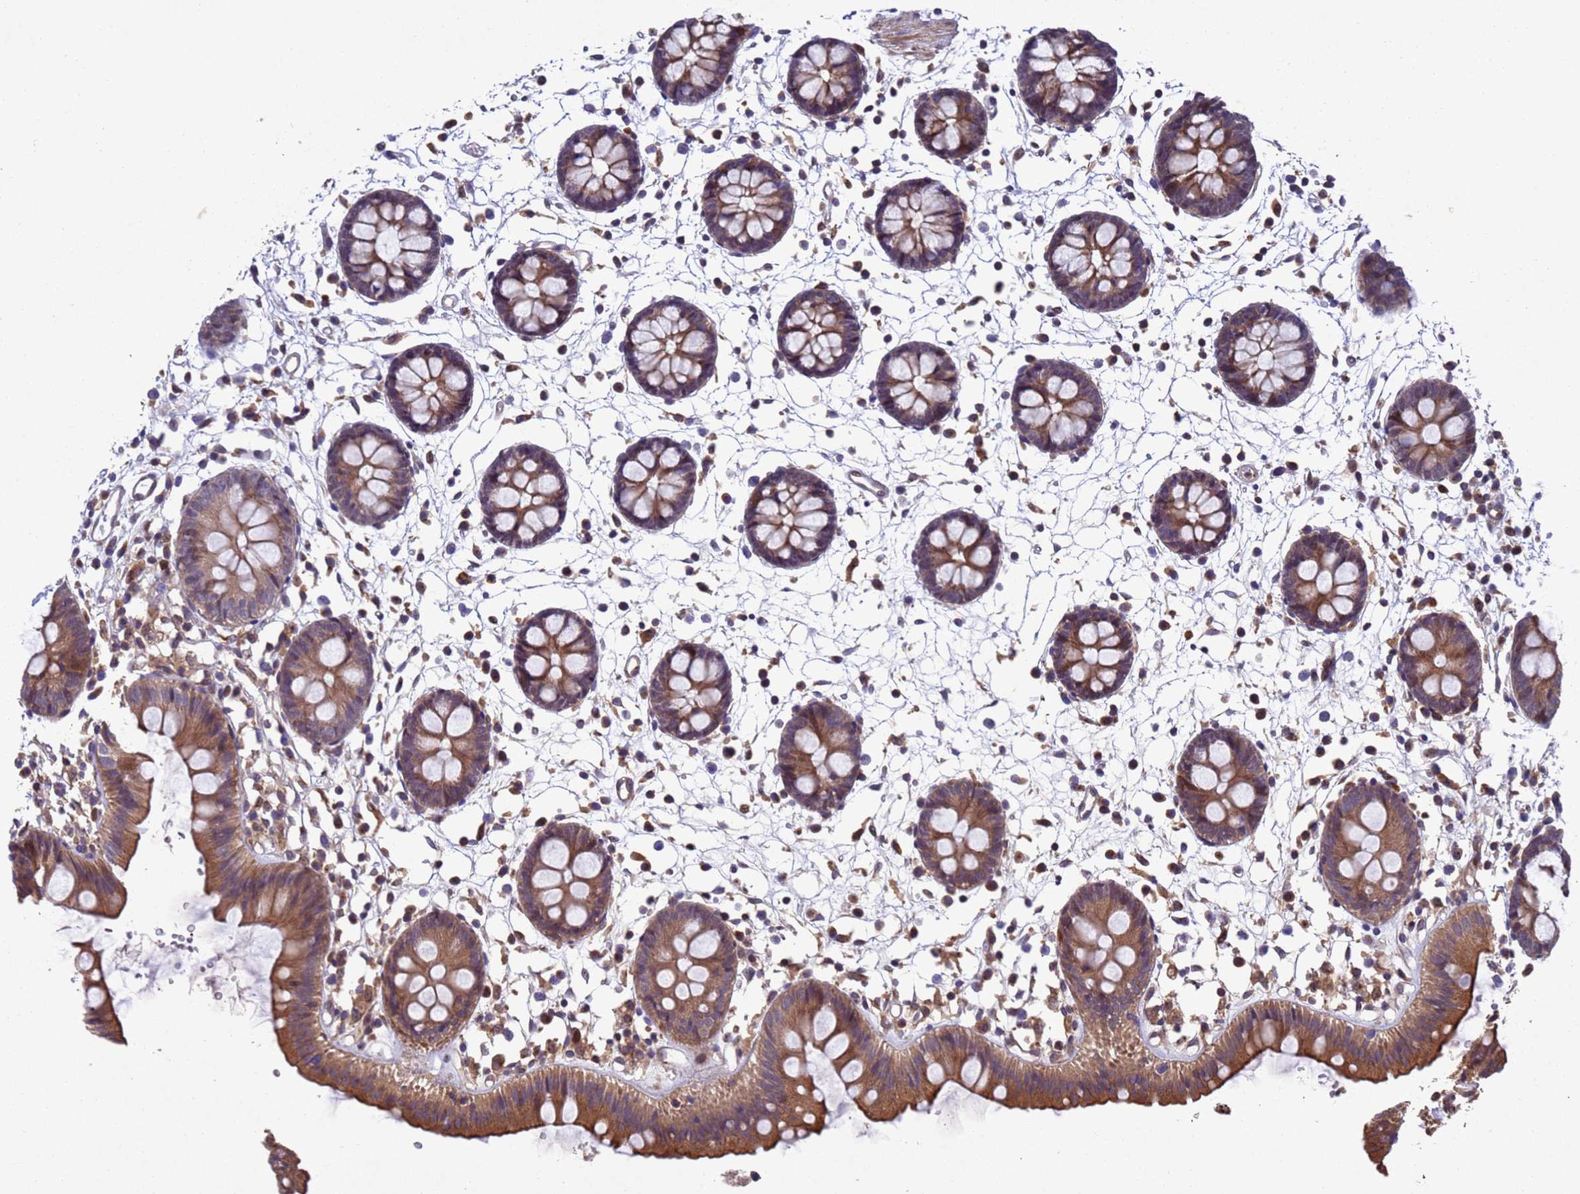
{"staining": {"intensity": "weak", "quantity": ">75%", "location": "cytoplasmic/membranous"}, "tissue": "colon", "cell_type": "Endothelial cells", "image_type": "normal", "snomed": [{"axis": "morphology", "description": "Normal tissue, NOS"}, {"axis": "topography", "description": "Colon"}], "caption": "This micrograph demonstrates unremarkable colon stained with IHC to label a protein in brown. The cytoplasmic/membranous of endothelial cells show weak positivity for the protein. Nuclei are counter-stained blue.", "gene": "TBK1", "patient": {"sex": "male", "age": 56}}